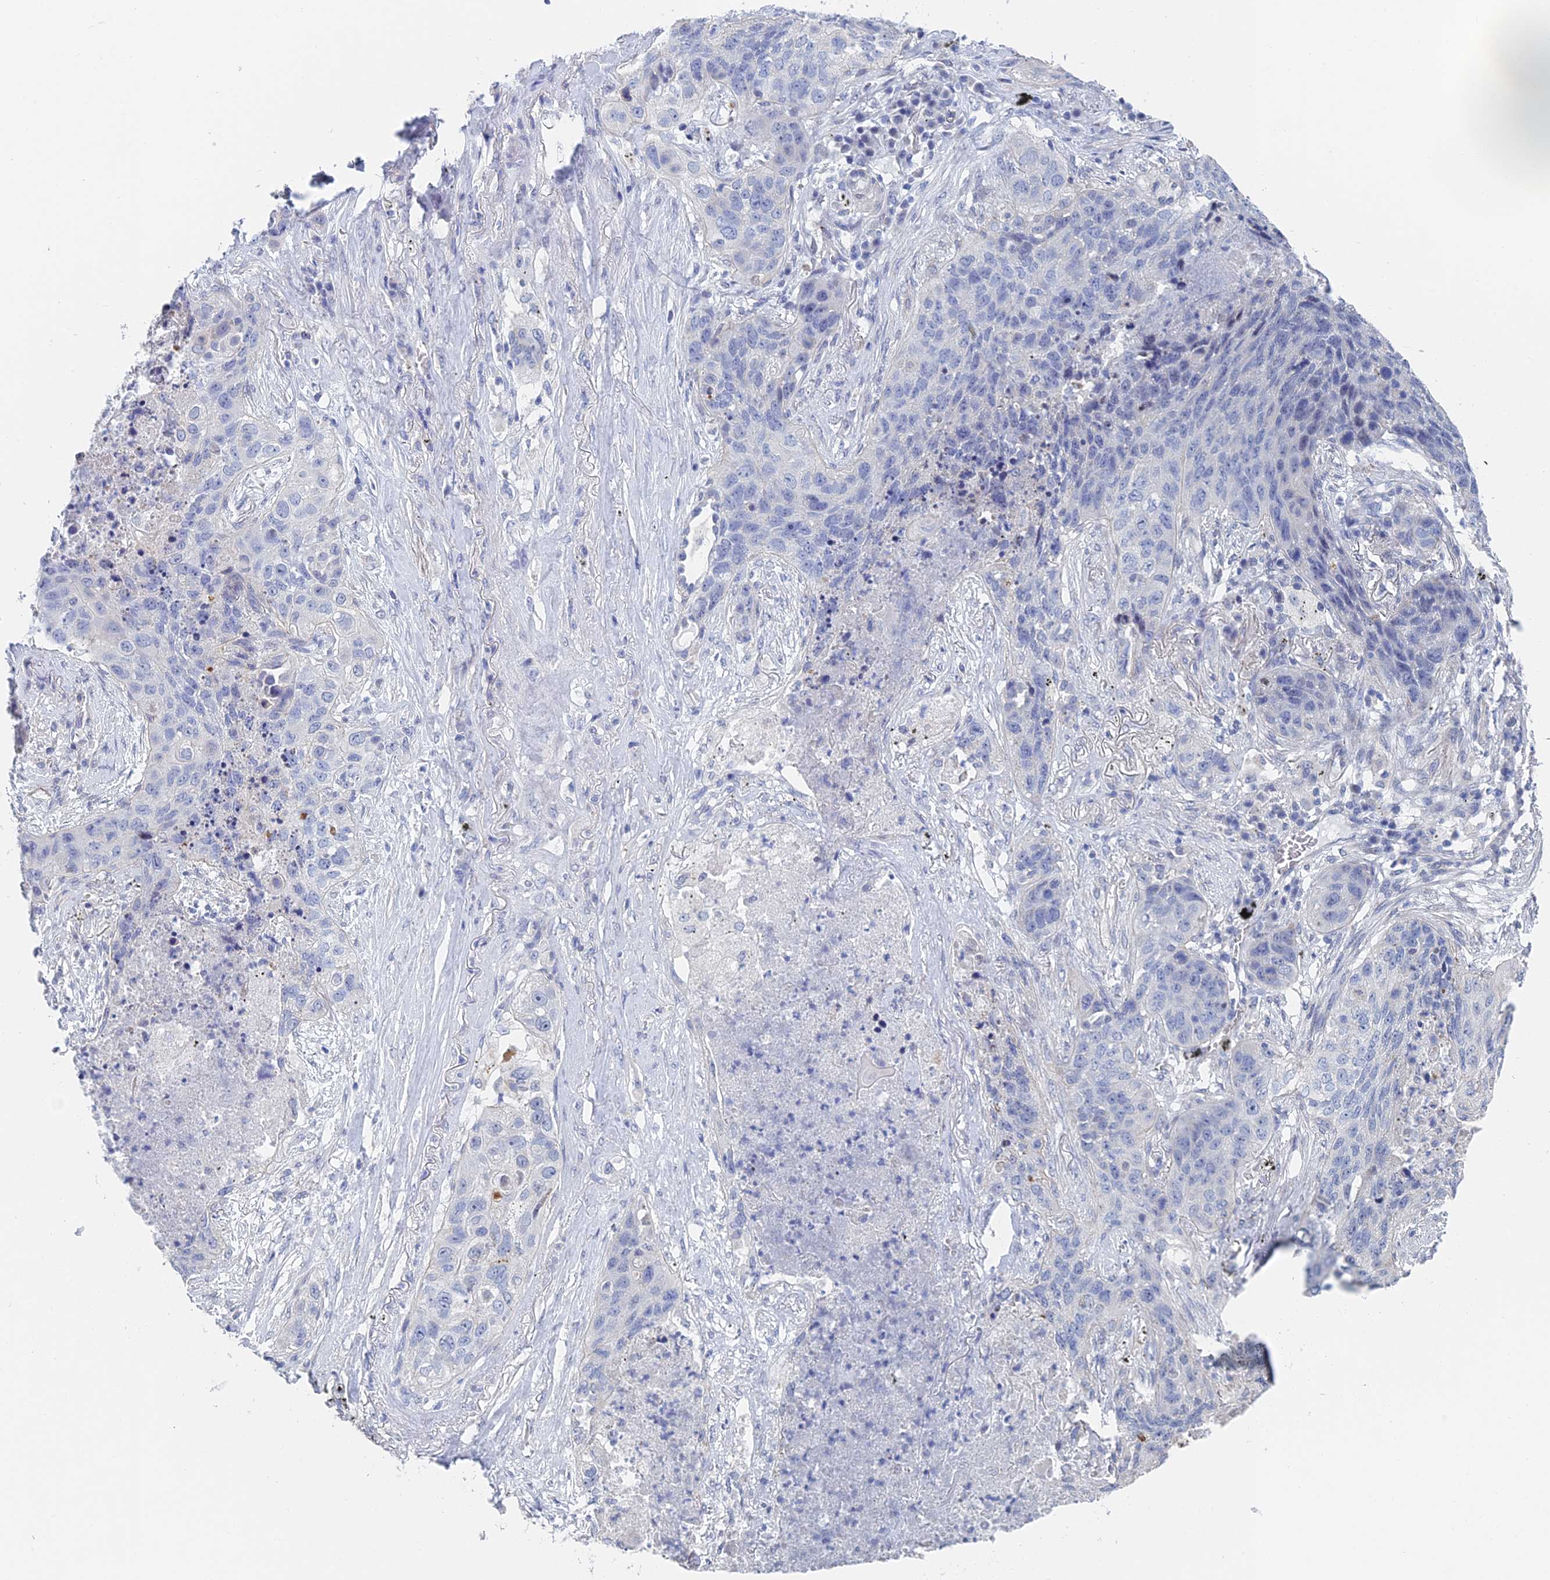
{"staining": {"intensity": "negative", "quantity": "none", "location": "none"}, "tissue": "lung cancer", "cell_type": "Tumor cells", "image_type": "cancer", "snomed": [{"axis": "morphology", "description": "Squamous cell carcinoma, NOS"}, {"axis": "topography", "description": "Lung"}], "caption": "Tumor cells are negative for protein expression in human lung squamous cell carcinoma. (DAB IHC, high magnification).", "gene": "GMNC", "patient": {"sex": "female", "age": 63}}